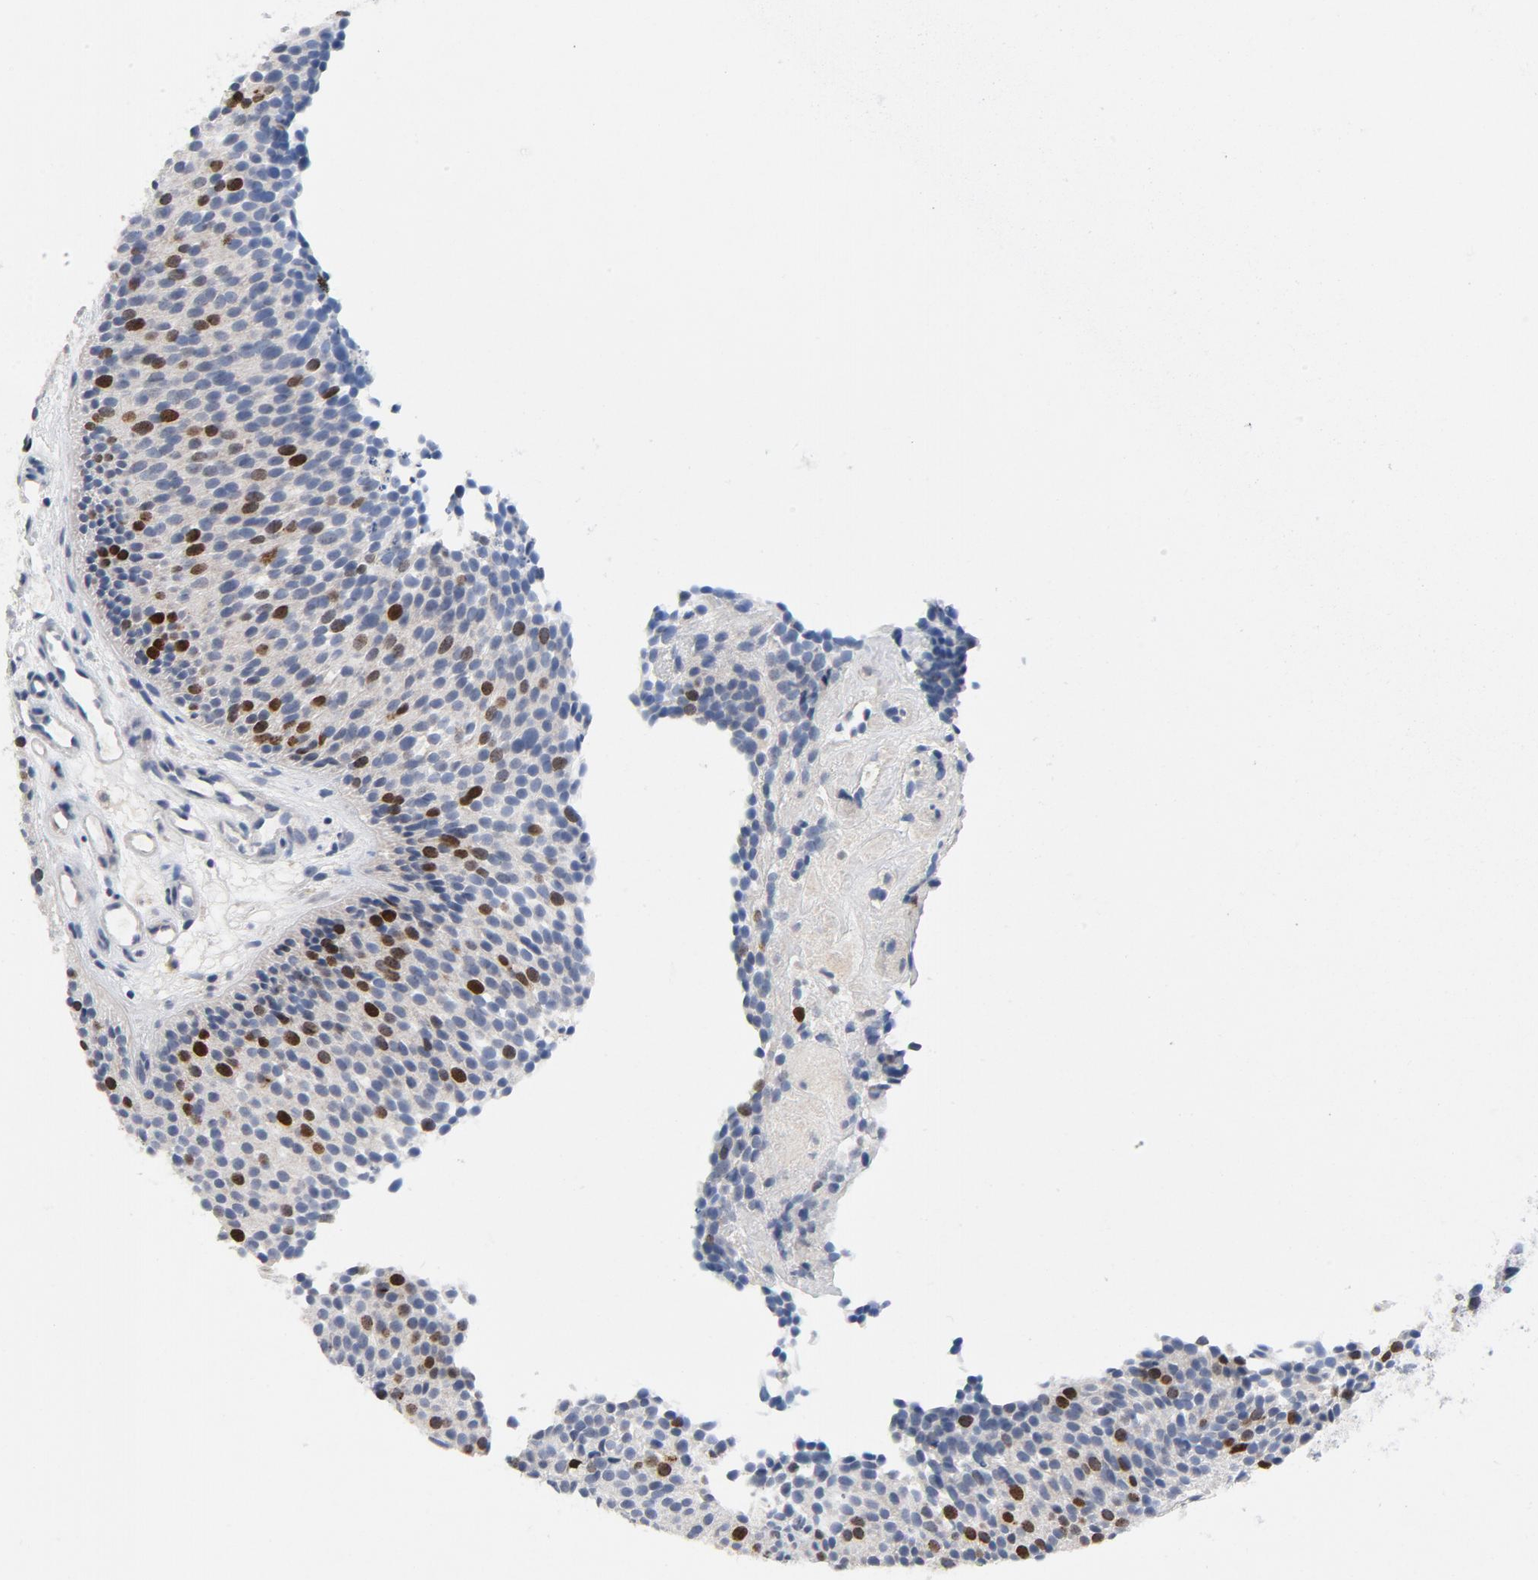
{"staining": {"intensity": "moderate", "quantity": "<25%", "location": "nuclear"}, "tissue": "urothelial cancer", "cell_type": "Tumor cells", "image_type": "cancer", "snomed": [{"axis": "morphology", "description": "Urothelial carcinoma, Low grade"}, {"axis": "topography", "description": "Urinary bladder"}], "caption": "A photomicrograph of low-grade urothelial carcinoma stained for a protein reveals moderate nuclear brown staining in tumor cells.", "gene": "BIRC5", "patient": {"sex": "male", "age": 85}}